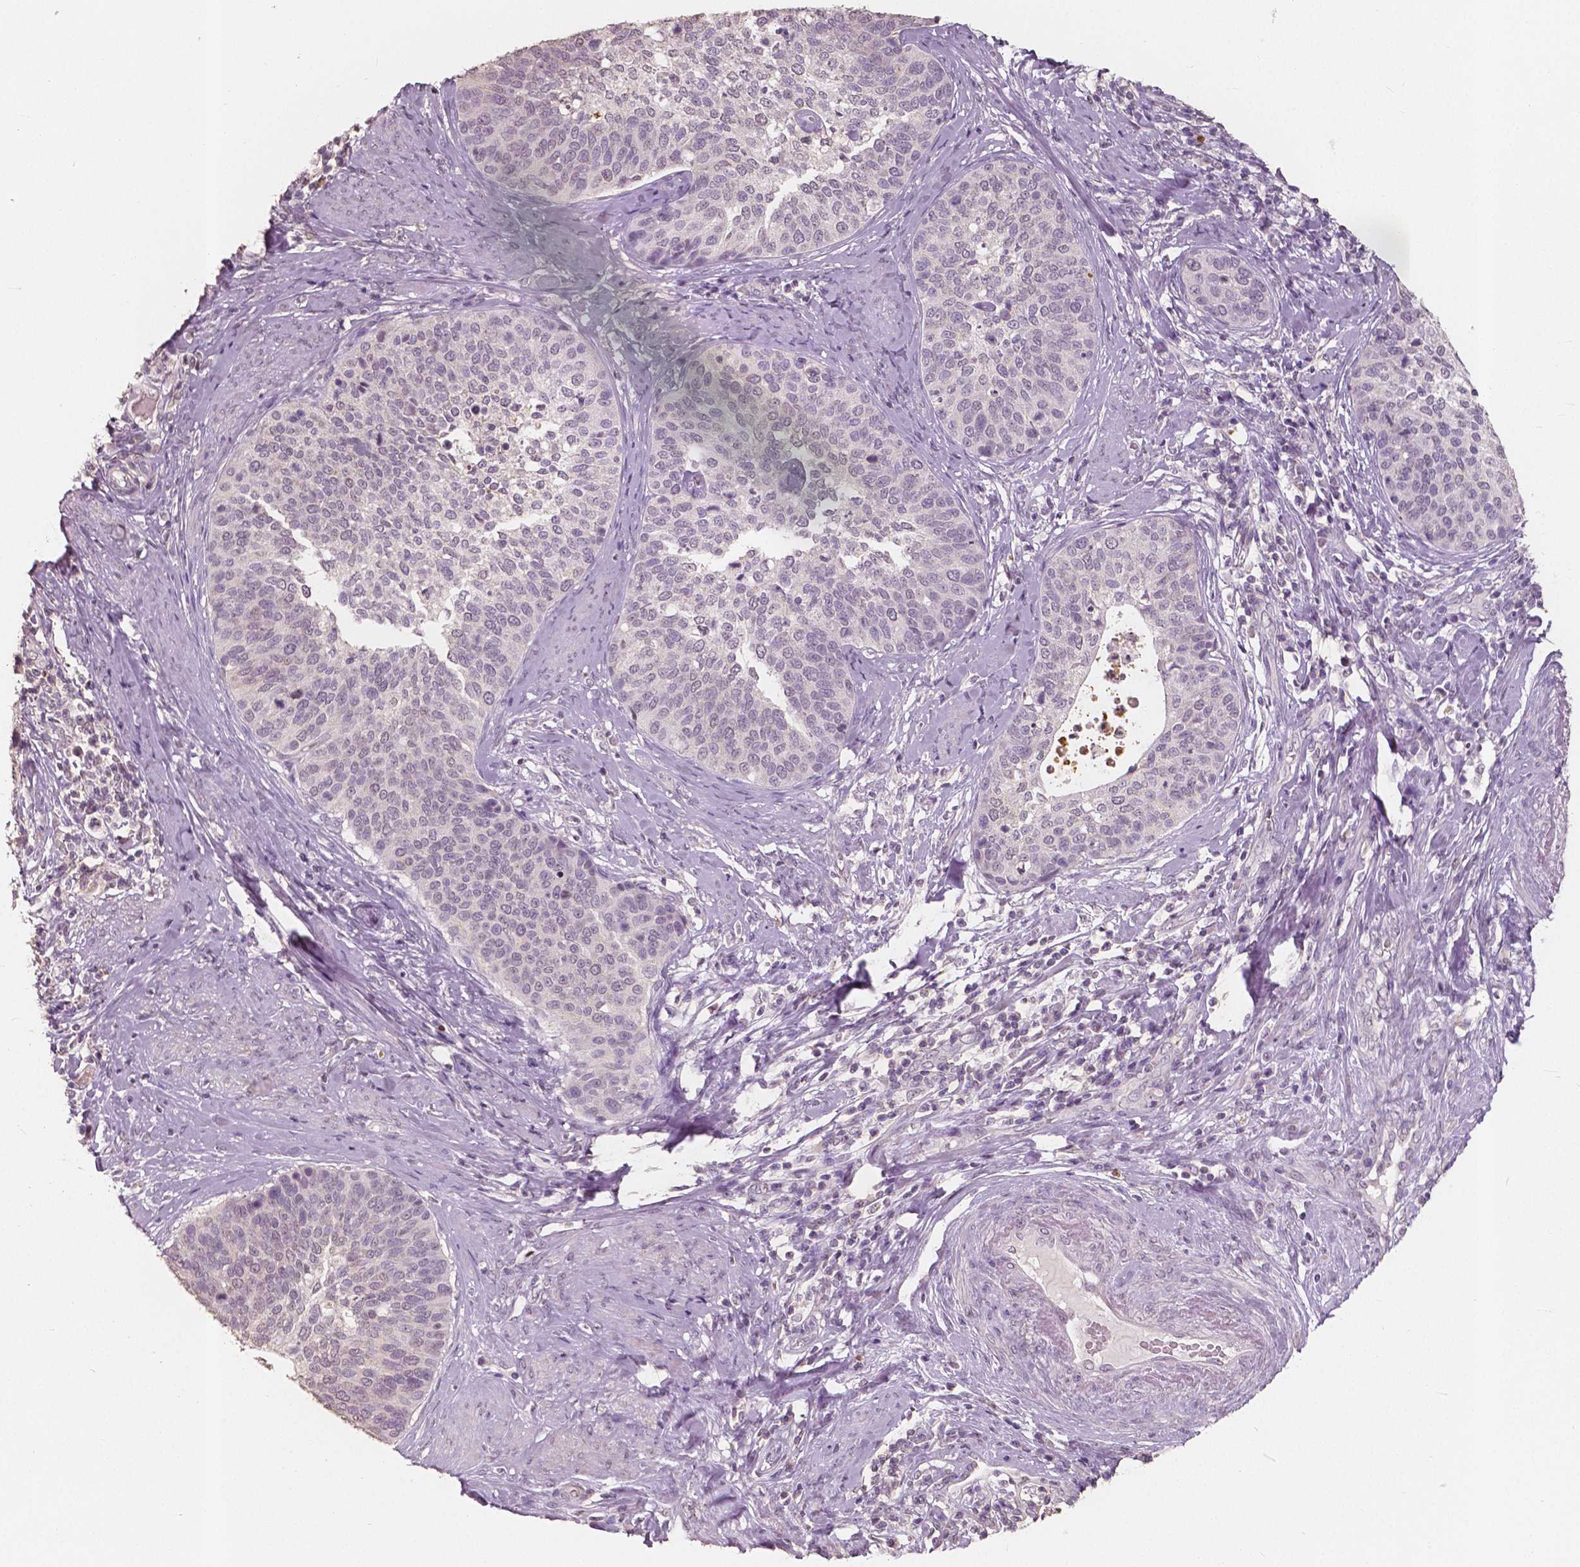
{"staining": {"intensity": "negative", "quantity": "none", "location": "none"}, "tissue": "cervical cancer", "cell_type": "Tumor cells", "image_type": "cancer", "snomed": [{"axis": "morphology", "description": "Squamous cell carcinoma, NOS"}, {"axis": "topography", "description": "Cervix"}], "caption": "Immunohistochemical staining of human squamous cell carcinoma (cervical) displays no significant expression in tumor cells.", "gene": "SAT2", "patient": {"sex": "female", "age": 69}}